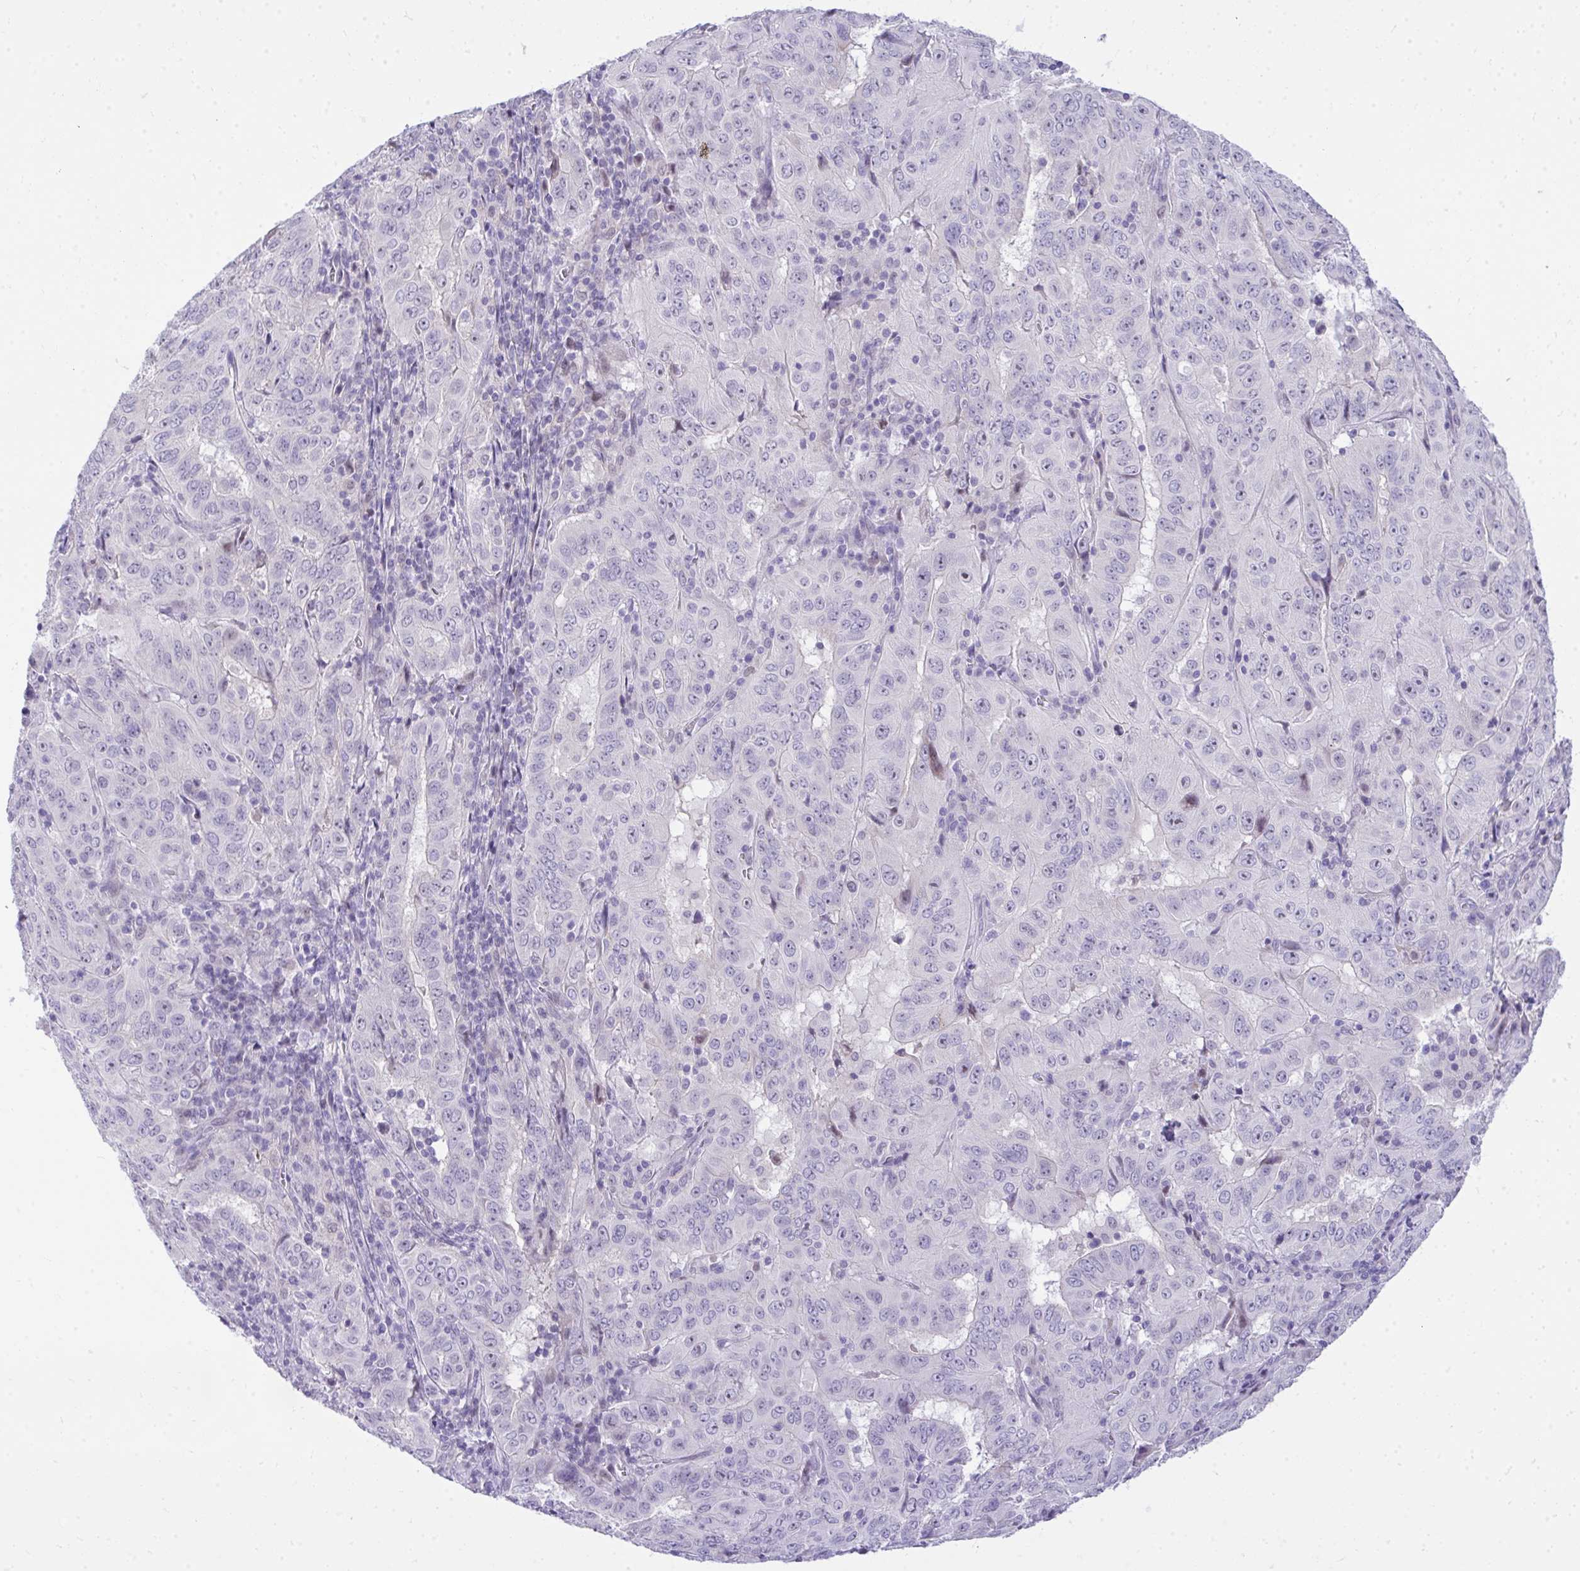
{"staining": {"intensity": "negative", "quantity": "none", "location": "none"}, "tissue": "pancreatic cancer", "cell_type": "Tumor cells", "image_type": "cancer", "snomed": [{"axis": "morphology", "description": "Adenocarcinoma, NOS"}, {"axis": "topography", "description": "Pancreas"}], "caption": "A high-resolution micrograph shows IHC staining of pancreatic cancer (adenocarcinoma), which shows no significant positivity in tumor cells.", "gene": "EID3", "patient": {"sex": "male", "age": 63}}